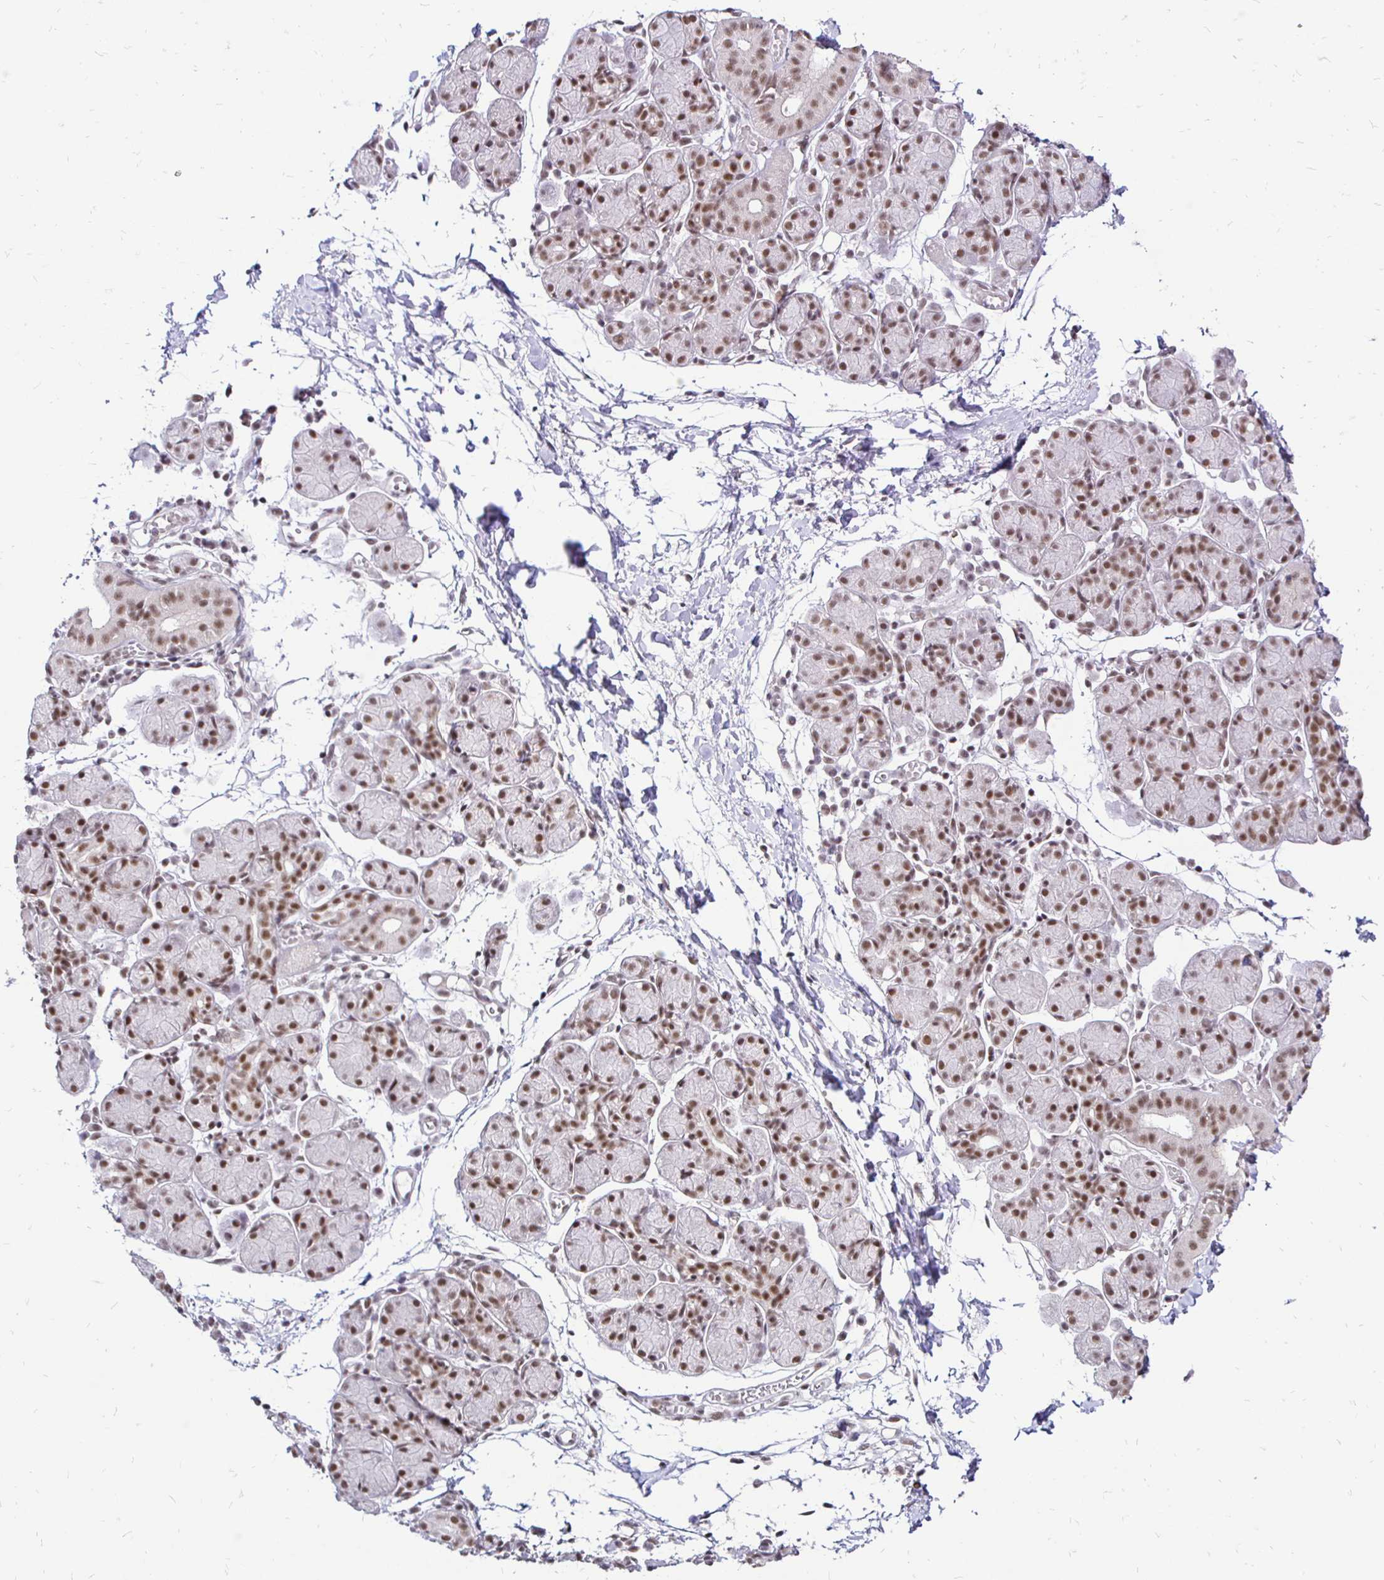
{"staining": {"intensity": "moderate", "quantity": ">75%", "location": "nuclear"}, "tissue": "salivary gland", "cell_type": "Glandular cells", "image_type": "normal", "snomed": [{"axis": "morphology", "description": "Normal tissue, NOS"}, {"axis": "morphology", "description": "Inflammation, NOS"}, {"axis": "topography", "description": "Lymph node"}, {"axis": "topography", "description": "Salivary gland"}], "caption": "Immunohistochemical staining of normal human salivary gland displays moderate nuclear protein expression in approximately >75% of glandular cells.", "gene": "SIN3A", "patient": {"sex": "male", "age": 3}}